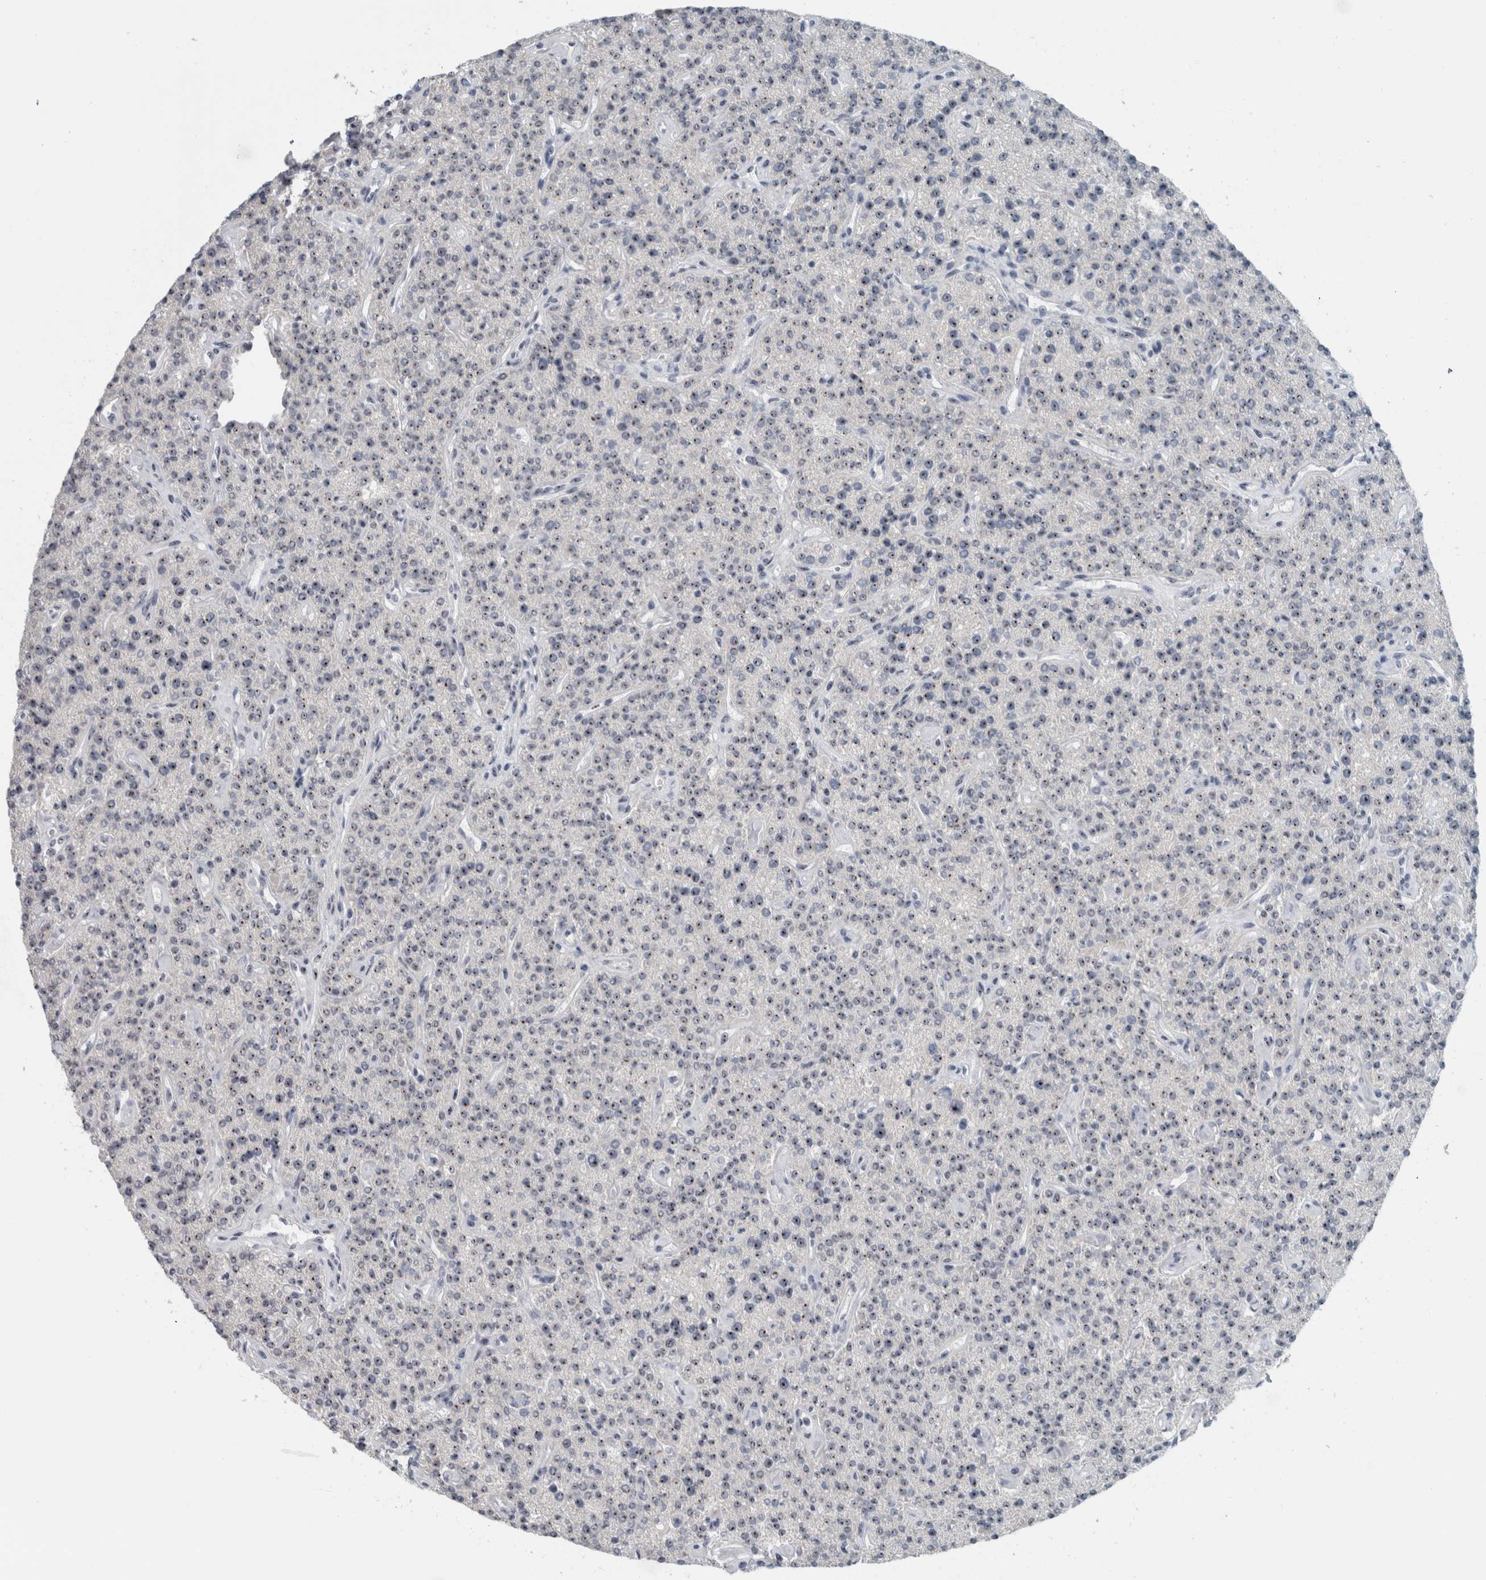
{"staining": {"intensity": "weak", "quantity": ">75%", "location": "nuclear"}, "tissue": "parathyroid gland", "cell_type": "Glandular cells", "image_type": "normal", "snomed": [{"axis": "morphology", "description": "Normal tissue, NOS"}, {"axis": "topography", "description": "Parathyroid gland"}], "caption": "IHC of unremarkable parathyroid gland exhibits low levels of weak nuclear expression in approximately >75% of glandular cells. (Stains: DAB in brown, nuclei in blue, Microscopy: brightfield microscopy at high magnification).", "gene": "UTP6", "patient": {"sex": "male", "age": 46}}